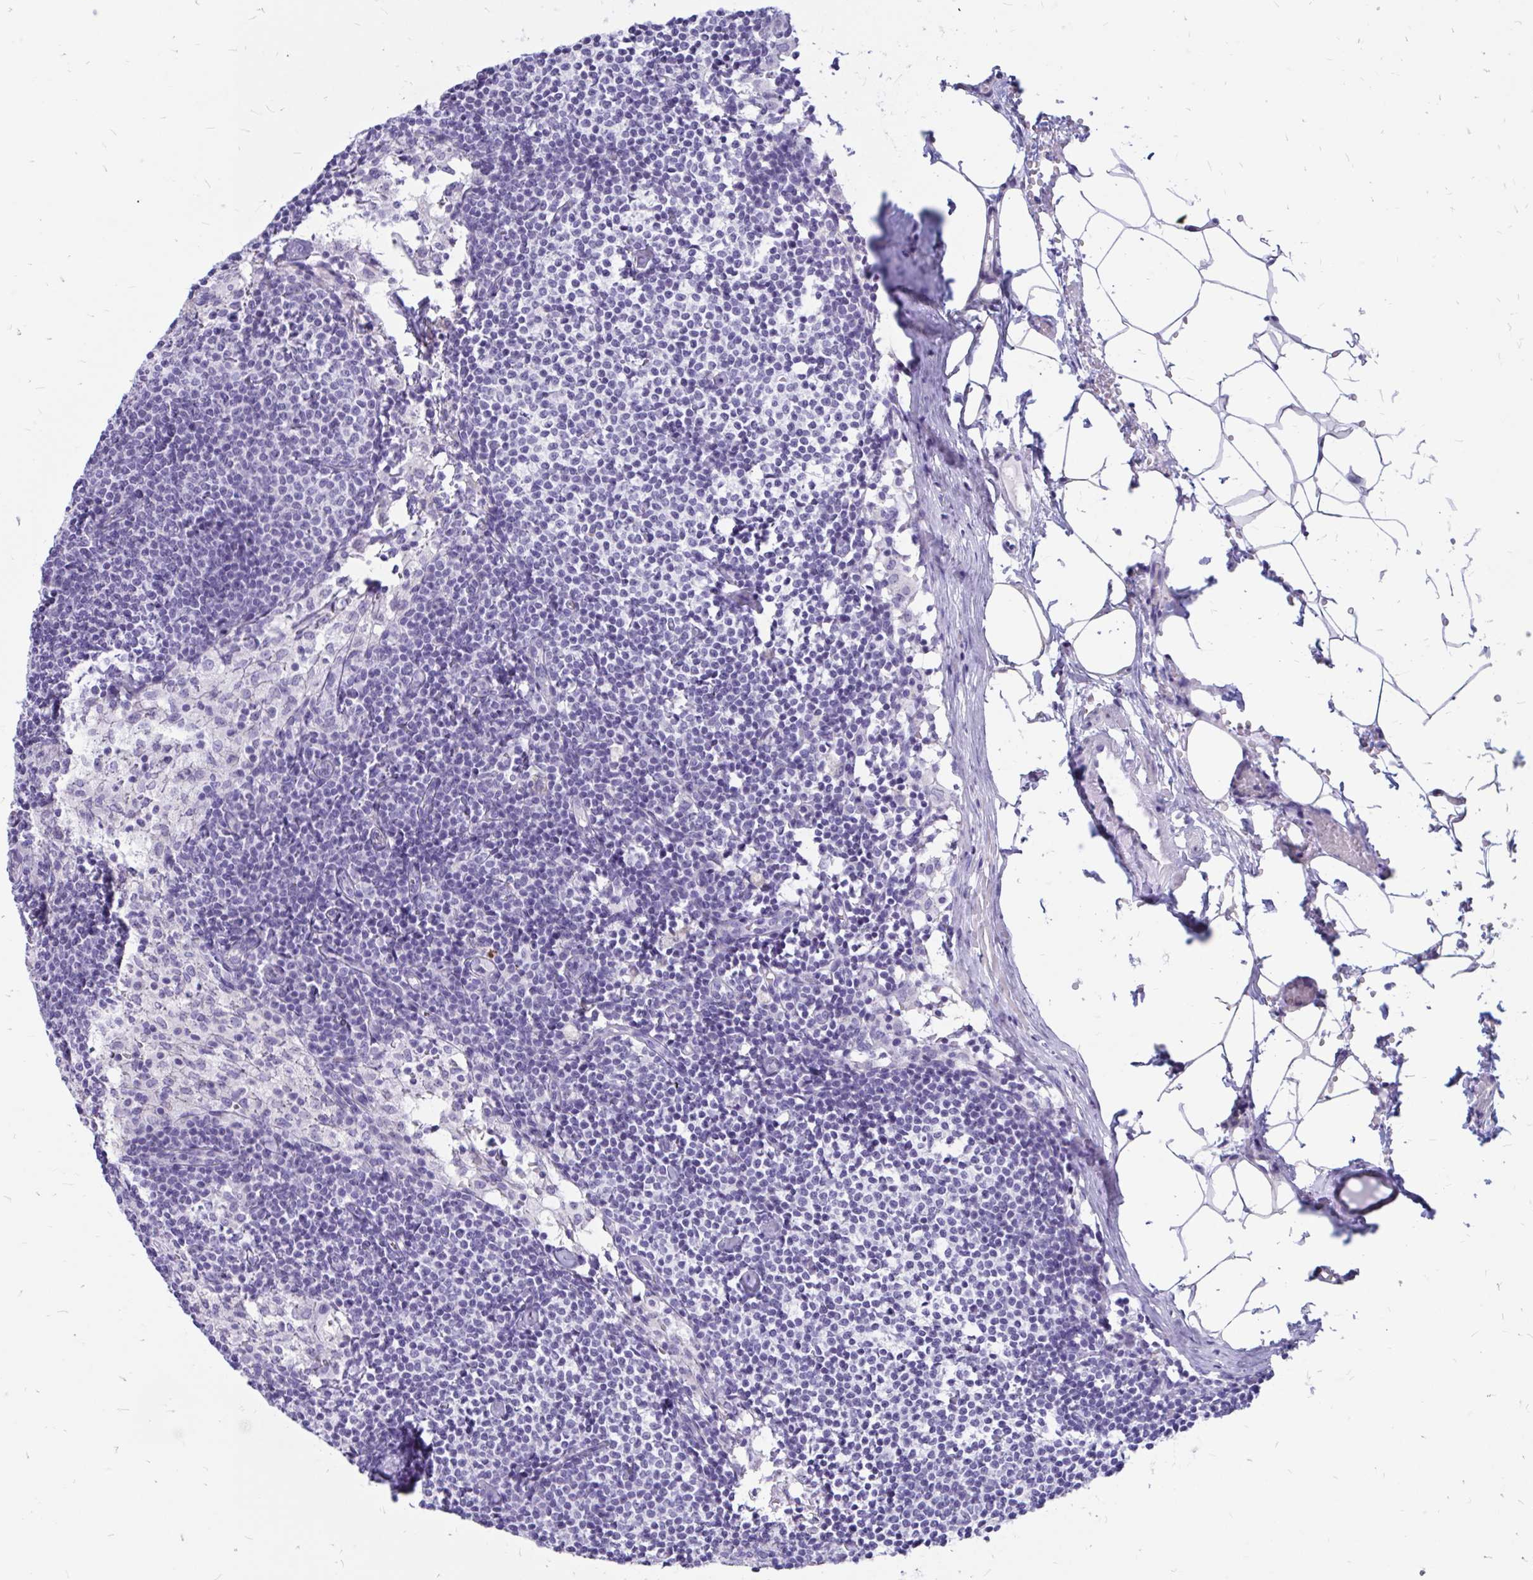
{"staining": {"intensity": "negative", "quantity": "none", "location": "none"}, "tissue": "lymph node", "cell_type": "Germinal center cells", "image_type": "normal", "snomed": [{"axis": "morphology", "description": "Normal tissue, NOS"}, {"axis": "topography", "description": "Lymph node"}], "caption": "Immunohistochemistry micrograph of normal lymph node stained for a protein (brown), which exhibits no positivity in germinal center cells. (DAB immunohistochemistry visualized using brightfield microscopy, high magnification).", "gene": "IGSF5", "patient": {"sex": "male", "age": 49}}